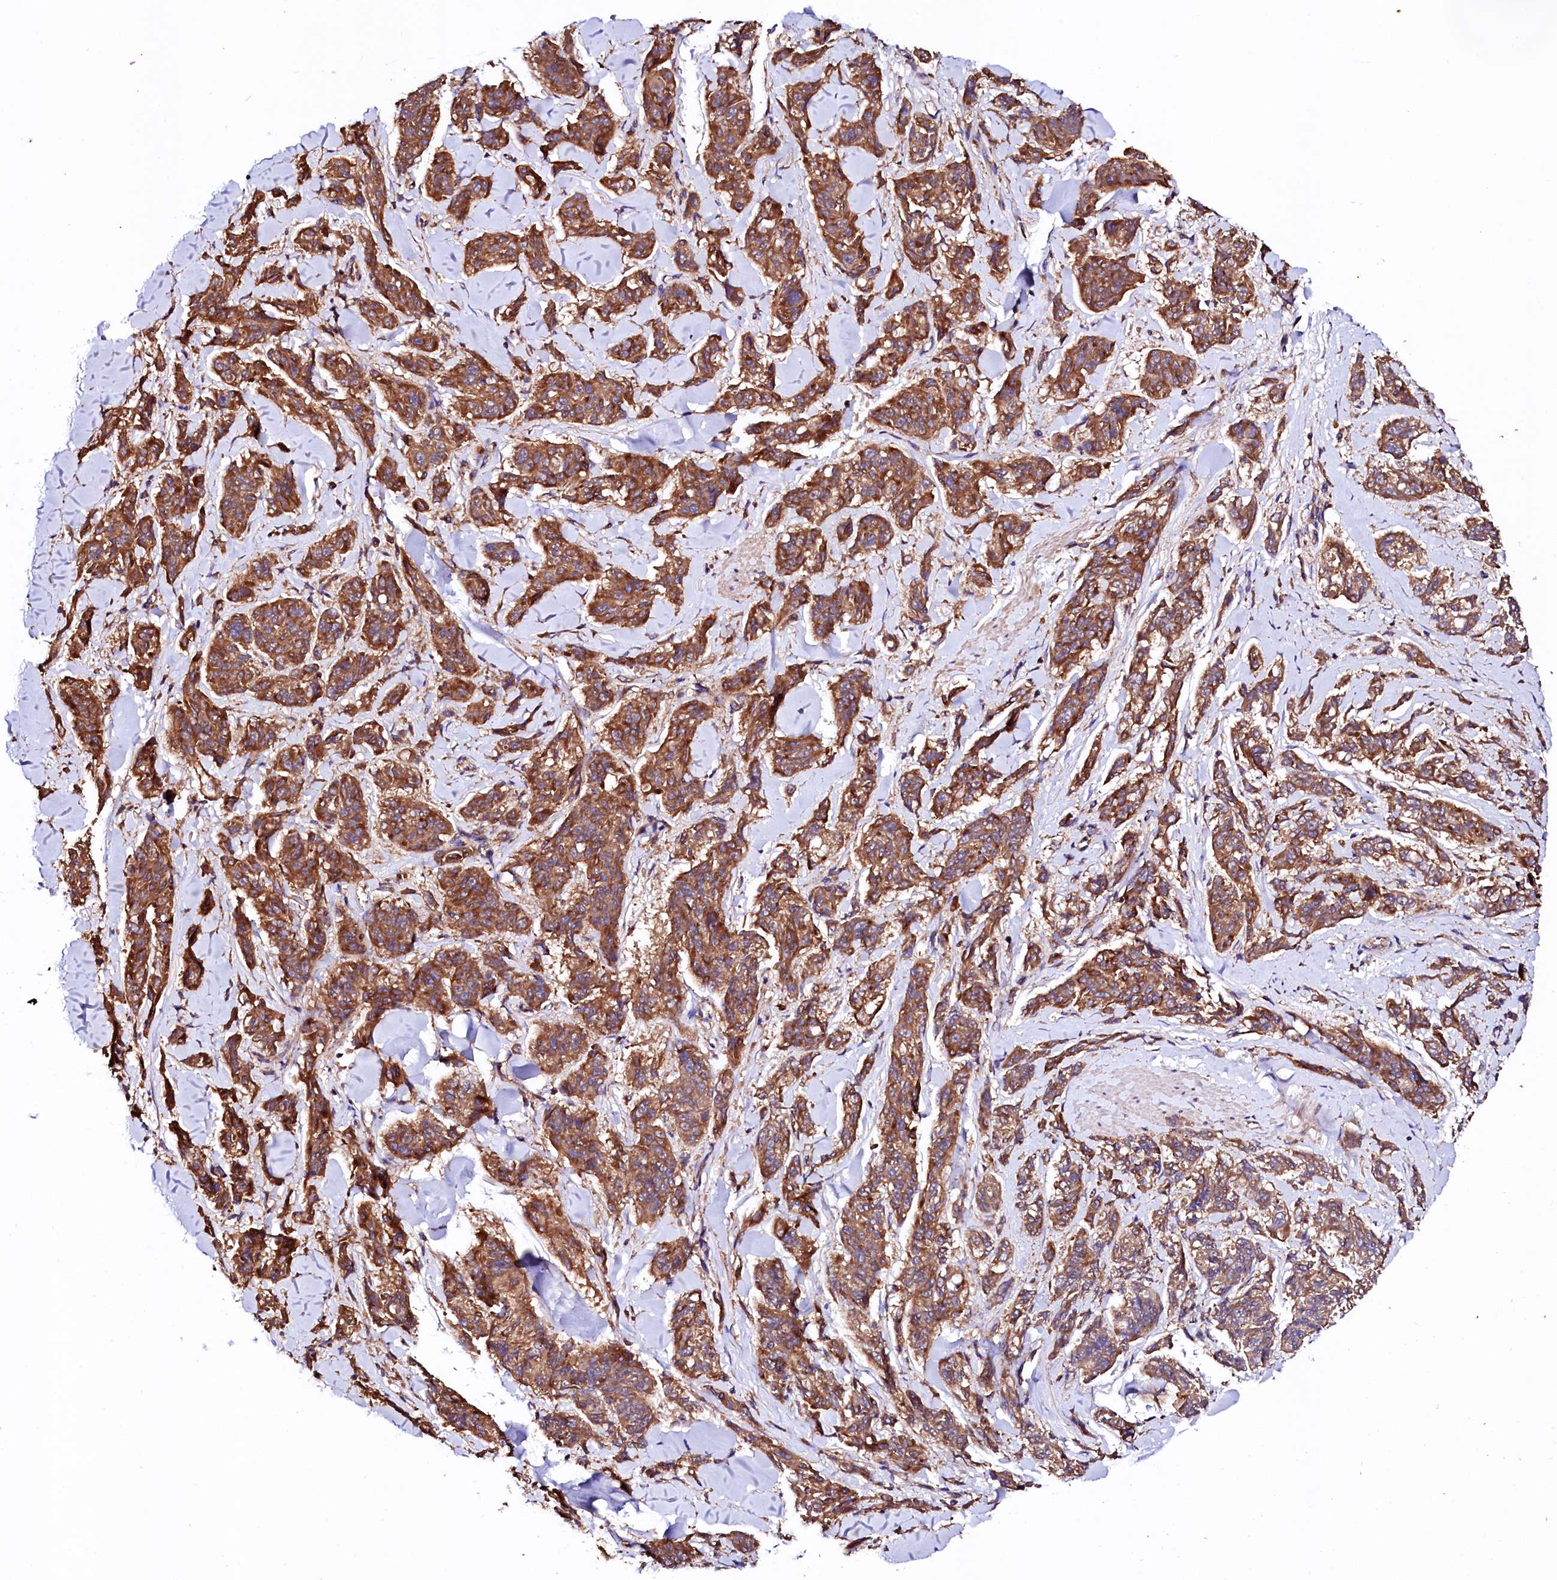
{"staining": {"intensity": "moderate", "quantity": ">75%", "location": "cytoplasmic/membranous"}, "tissue": "melanoma", "cell_type": "Tumor cells", "image_type": "cancer", "snomed": [{"axis": "morphology", "description": "Malignant melanoma, NOS"}, {"axis": "topography", "description": "Skin"}], "caption": "IHC photomicrograph of human melanoma stained for a protein (brown), which reveals medium levels of moderate cytoplasmic/membranous staining in about >75% of tumor cells.", "gene": "ST3GAL1", "patient": {"sex": "male", "age": 53}}